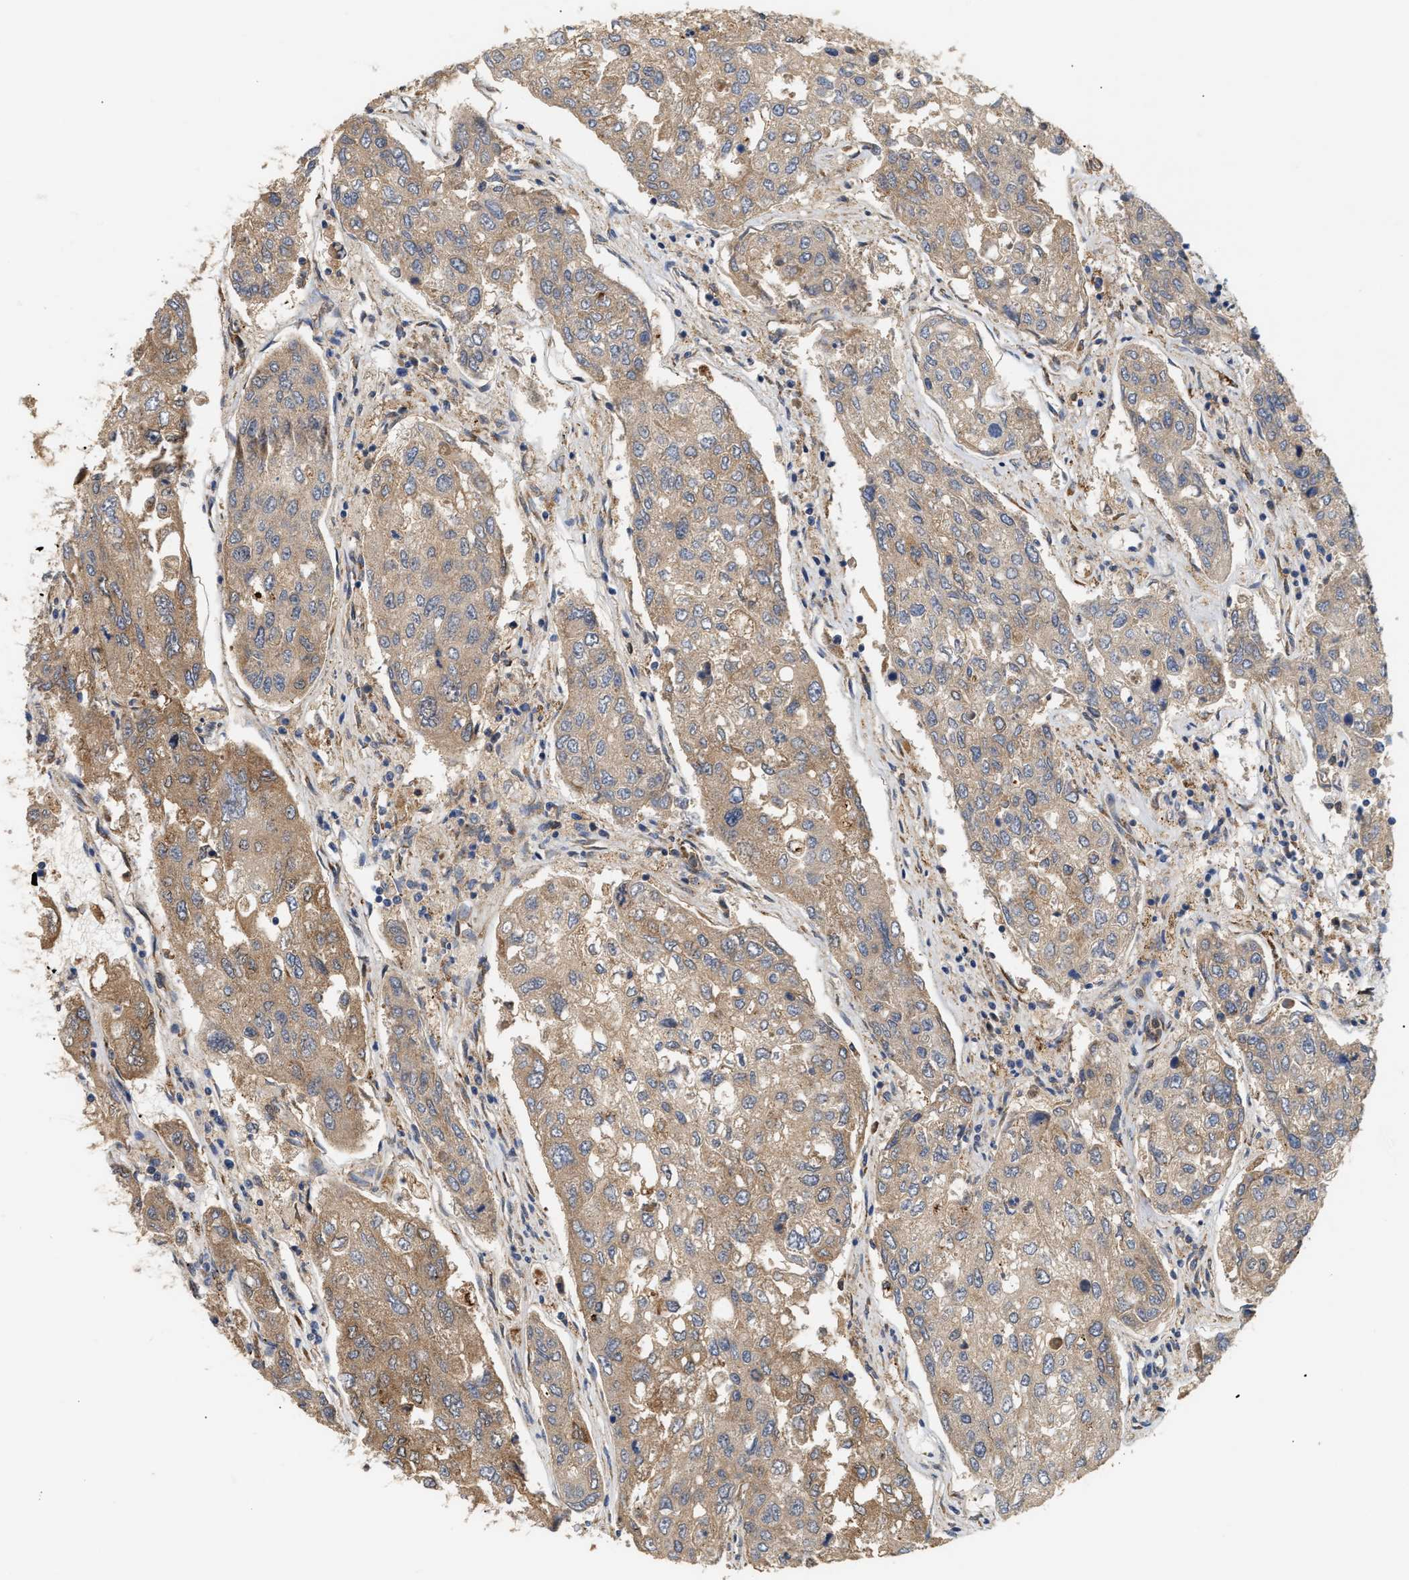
{"staining": {"intensity": "moderate", "quantity": ">75%", "location": "cytoplasmic/membranous"}, "tissue": "urothelial cancer", "cell_type": "Tumor cells", "image_type": "cancer", "snomed": [{"axis": "morphology", "description": "Urothelial carcinoma, High grade"}, {"axis": "topography", "description": "Lymph node"}, {"axis": "topography", "description": "Urinary bladder"}], "caption": "This image reveals urothelial cancer stained with immunohistochemistry (IHC) to label a protein in brown. The cytoplasmic/membranous of tumor cells show moderate positivity for the protein. Nuclei are counter-stained blue.", "gene": "PLCD1", "patient": {"sex": "male", "age": 51}}